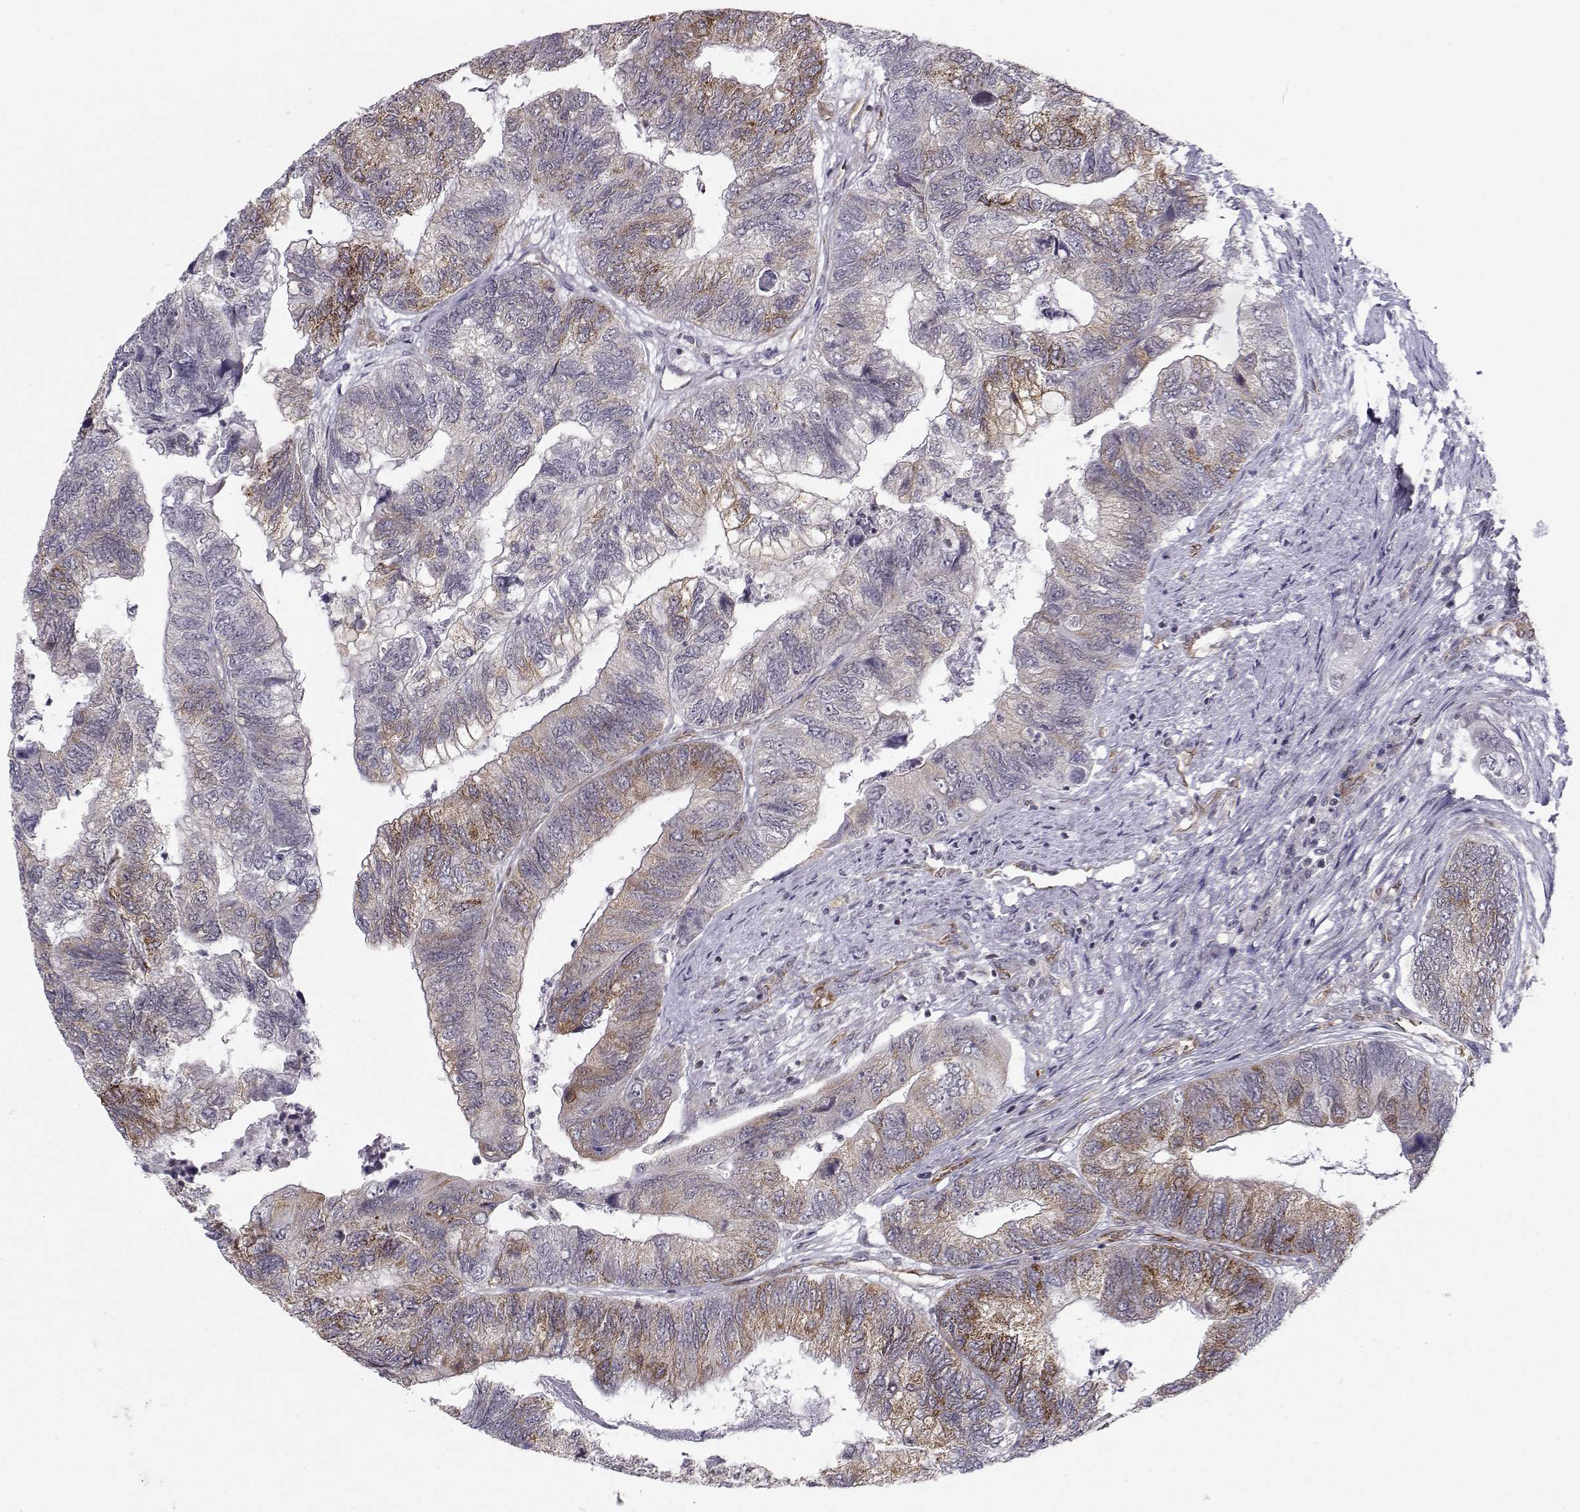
{"staining": {"intensity": "strong", "quantity": "<25%", "location": "cytoplasmic/membranous"}, "tissue": "colorectal cancer", "cell_type": "Tumor cells", "image_type": "cancer", "snomed": [{"axis": "morphology", "description": "Adenocarcinoma, NOS"}, {"axis": "topography", "description": "Colon"}], "caption": "Immunohistochemical staining of colorectal cancer (adenocarcinoma) exhibits medium levels of strong cytoplasmic/membranous protein positivity in about <25% of tumor cells.", "gene": "KIF13B", "patient": {"sex": "female", "age": 67}}